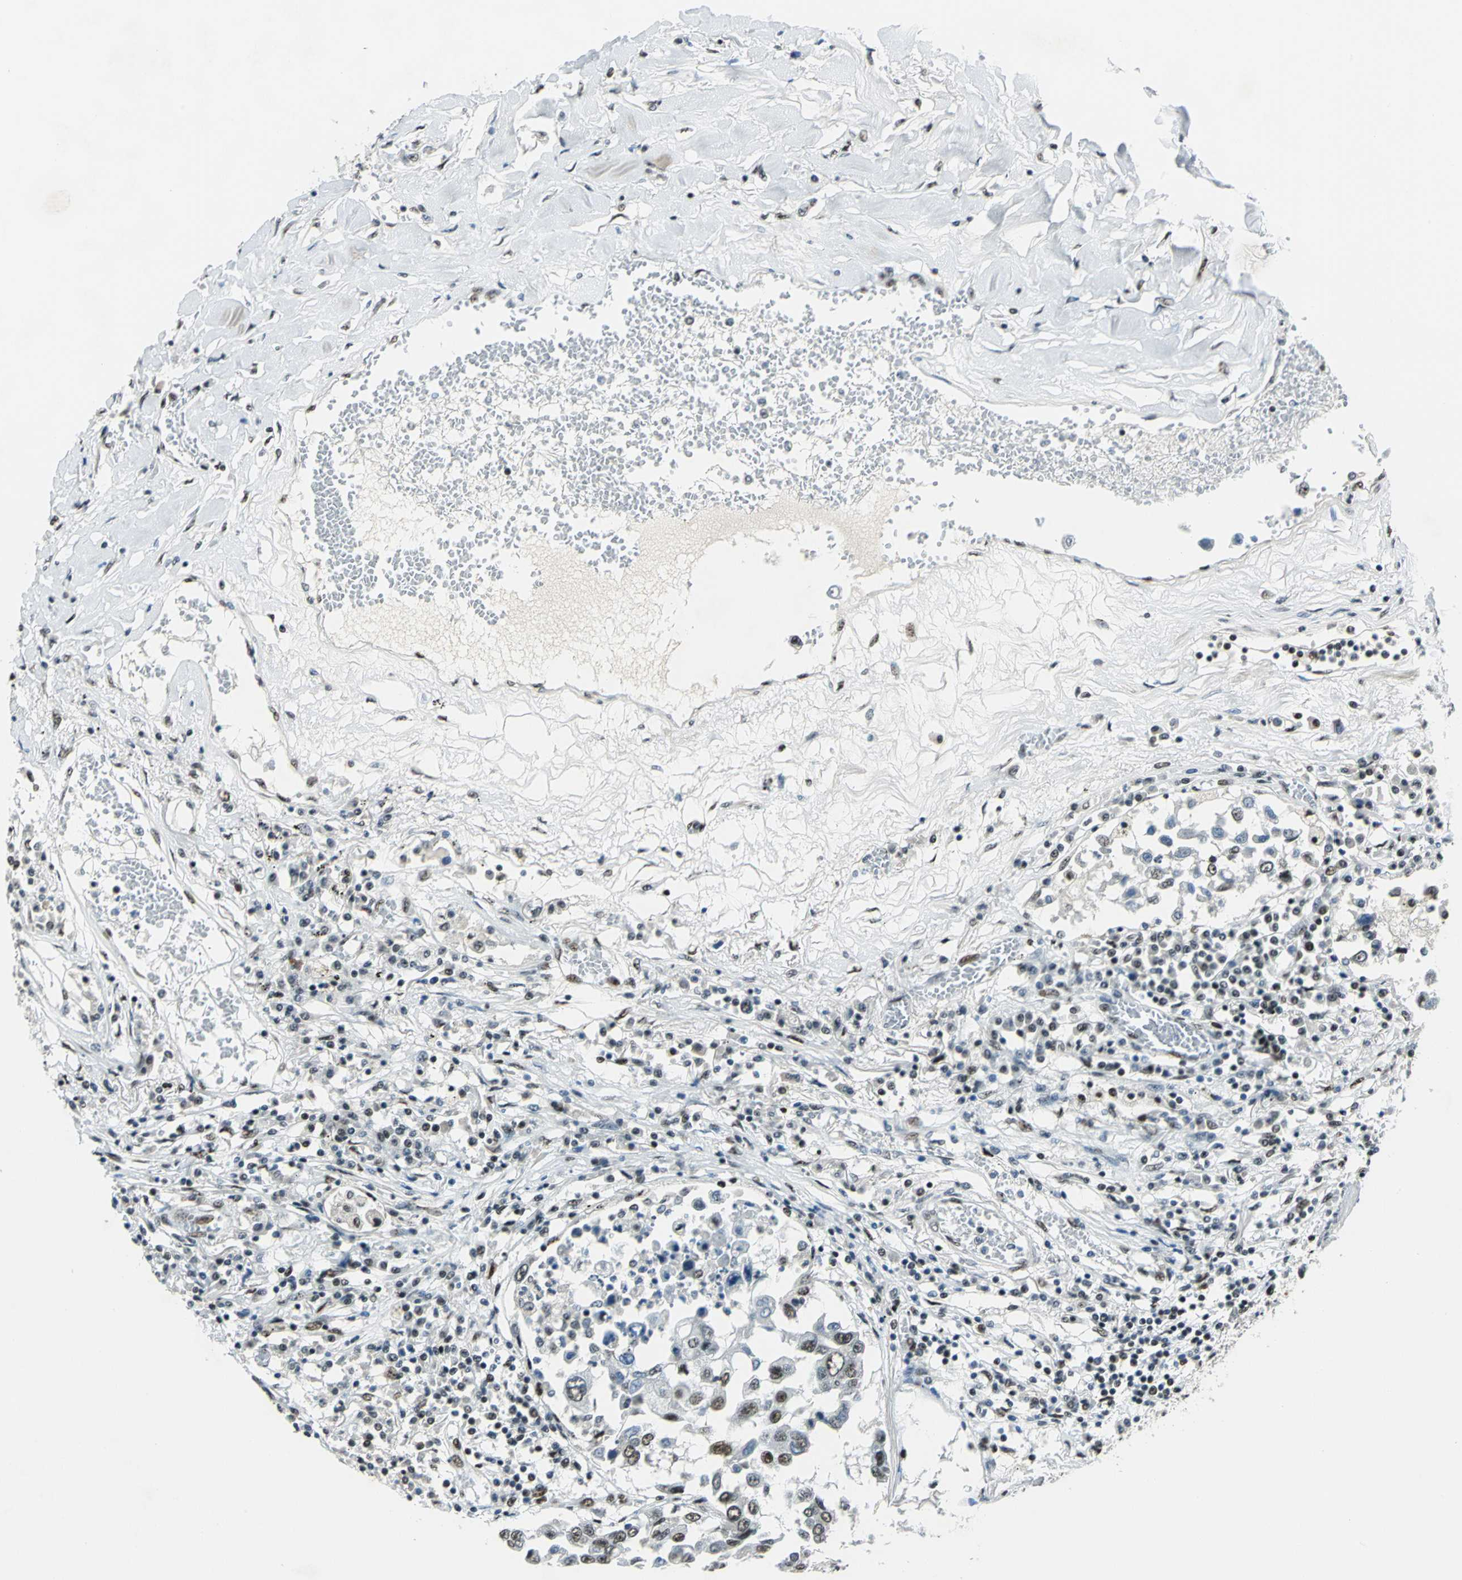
{"staining": {"intensity": "moderate", "quantity": ">75%", "location": "nuclear"}, "tissue": "lung cancer", "cell_type": "Tumor cells", "image_type": "cancer", "snomed": [{"axis": "morphology", "description": "Squamous cell carcinoma, NOS"}, {"axis": "topography", "description": "Lung"}], "caption": "Immunohistochemistry (IHC) (DAB (3,3'-diaminobenzidine)) staining of lung squamous cell carcinoma exhibits moderate nuclear protein staining in about >75% of tumor cells.", "gene": "KAT6B", "patient": {"sex": "male", "age": 71}}